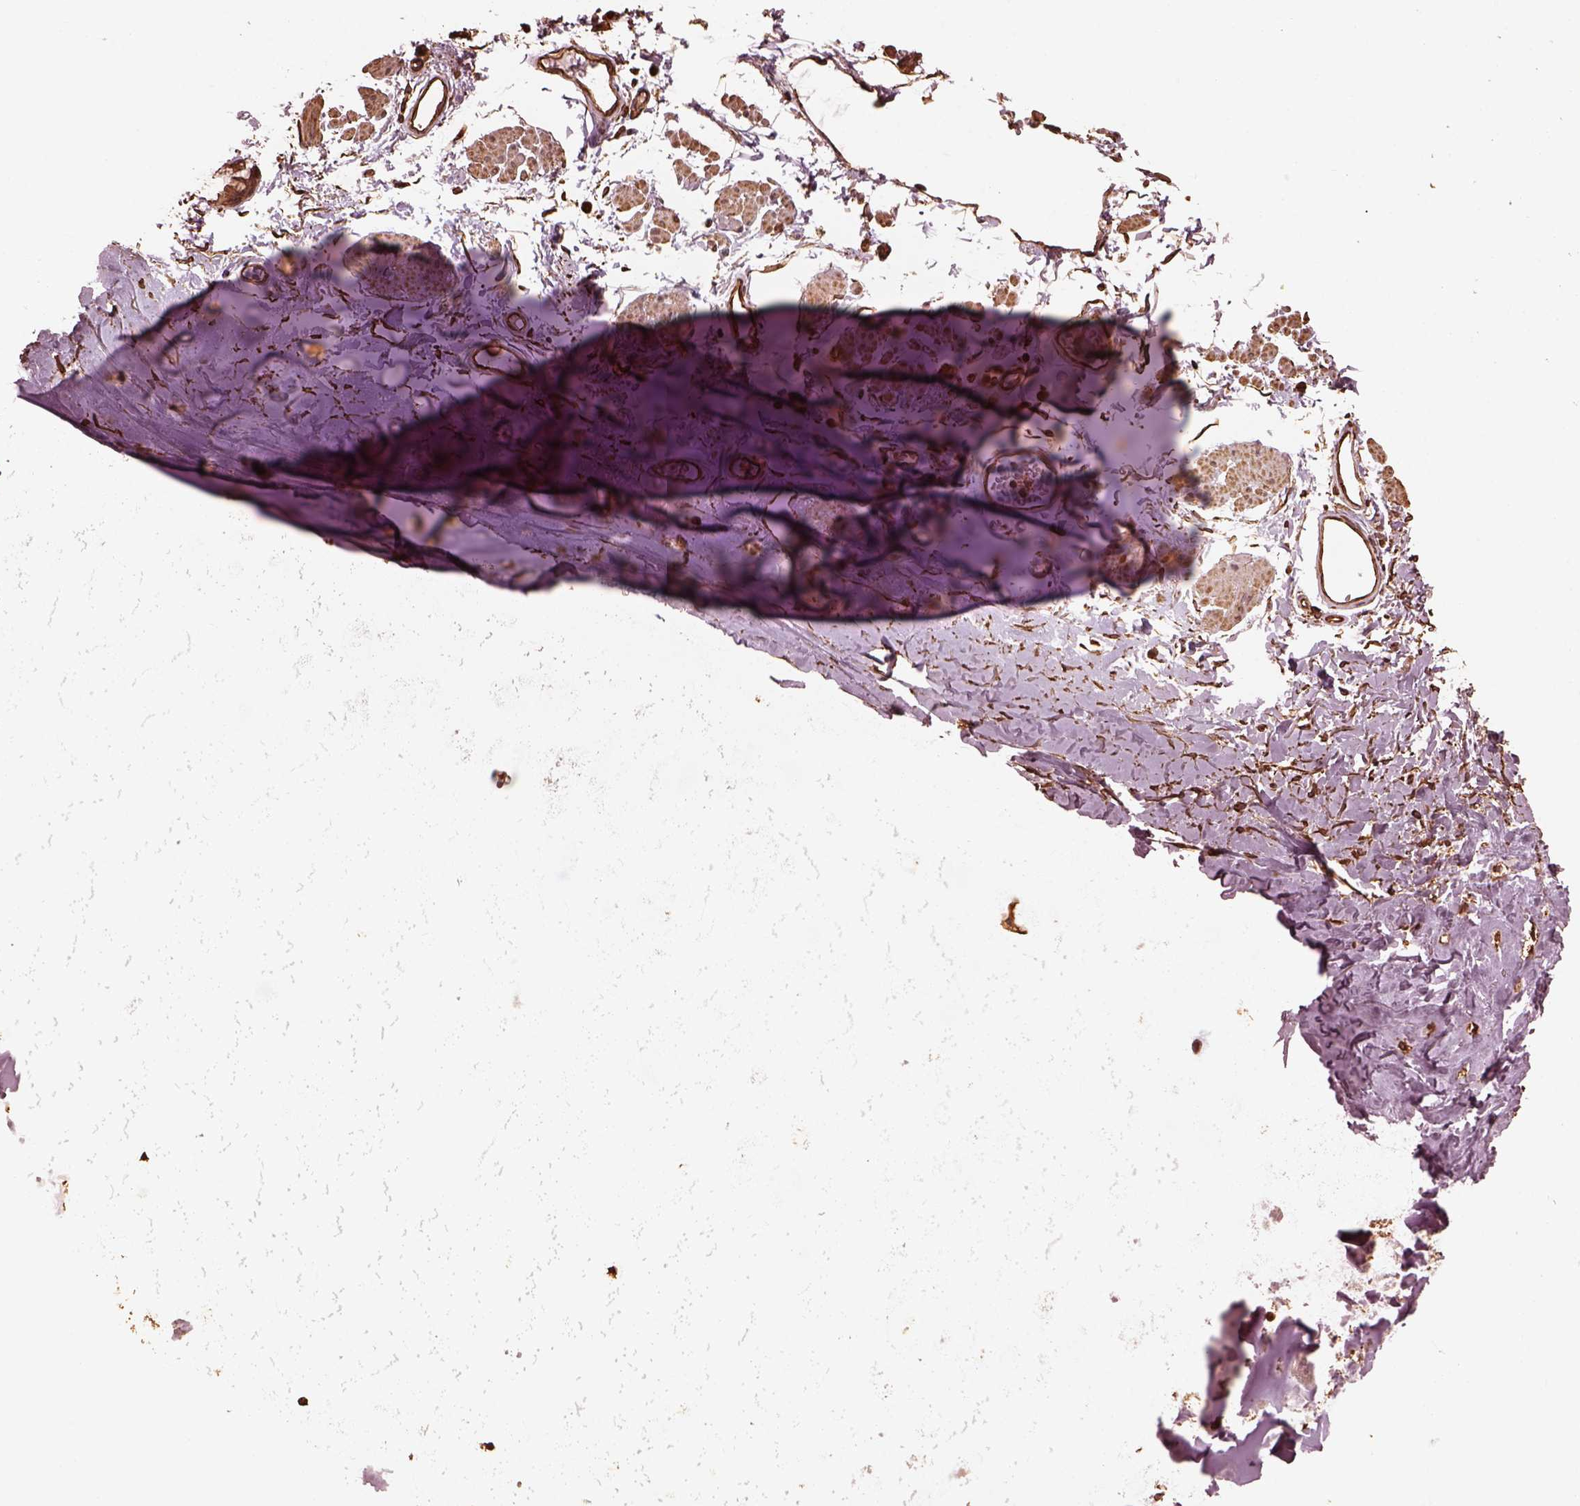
{"staining": {"intensity": "moderate", "quantity": ">75%", "location": "cytoplasmic/membranous,nuclear"}, "tissue": "adipose tissue", "cell_type": "Adipocytes", "image_type": "normal", "snomed": [{"axis": "morphology", "description": "Normal tissue, NOS"}, {"axis": "topography", "description": "Cartilage tissue"}, {"axis": "topography", "description": "Bronchus"}], "caption": "Adipocytes reveal medium levels of moderate cytoplasmic/membranous,nuclear expression in approximately >75% of cells in benign adipose tissue.", "gene": "GTPBP1", "patient": {"sex": "female", "age": 79}}